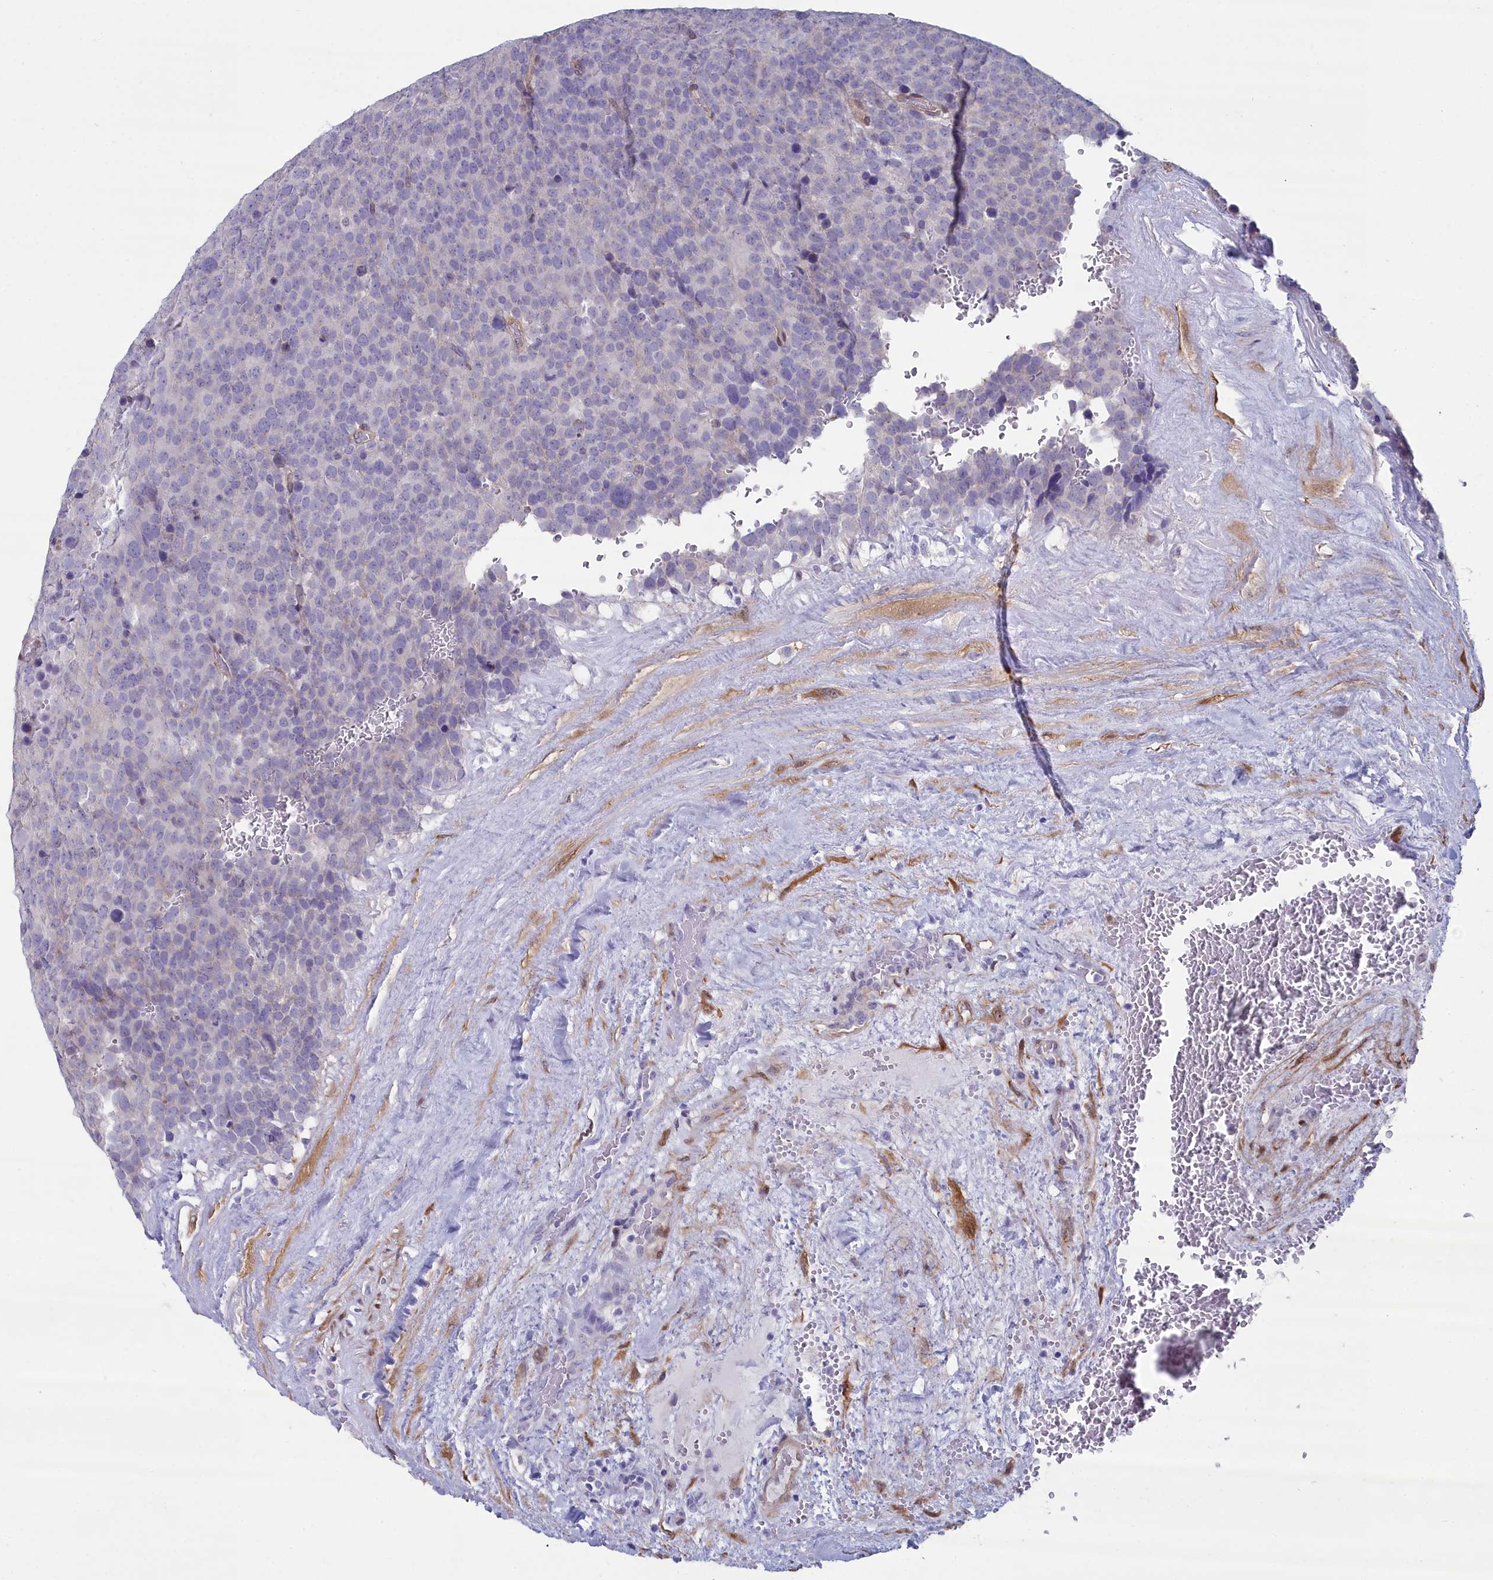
{"staining": {"intensity": "negative", "quantity": "none", "location": "none"}, "tissue": "testis cancer", "cell_type": "Tumor cells", "image_type": "cancer", "snomed": [{"axis": "morphology", "description": "Seminoma, NOS"}, {"axis": "topography", "description": "Testis"}], "caption": "Photomicrograph shows no significant protein expression in tumor cells of testis seminoma.", "gene": "PPP1R14A", "patient": {"sex": "male", "age": 71}}